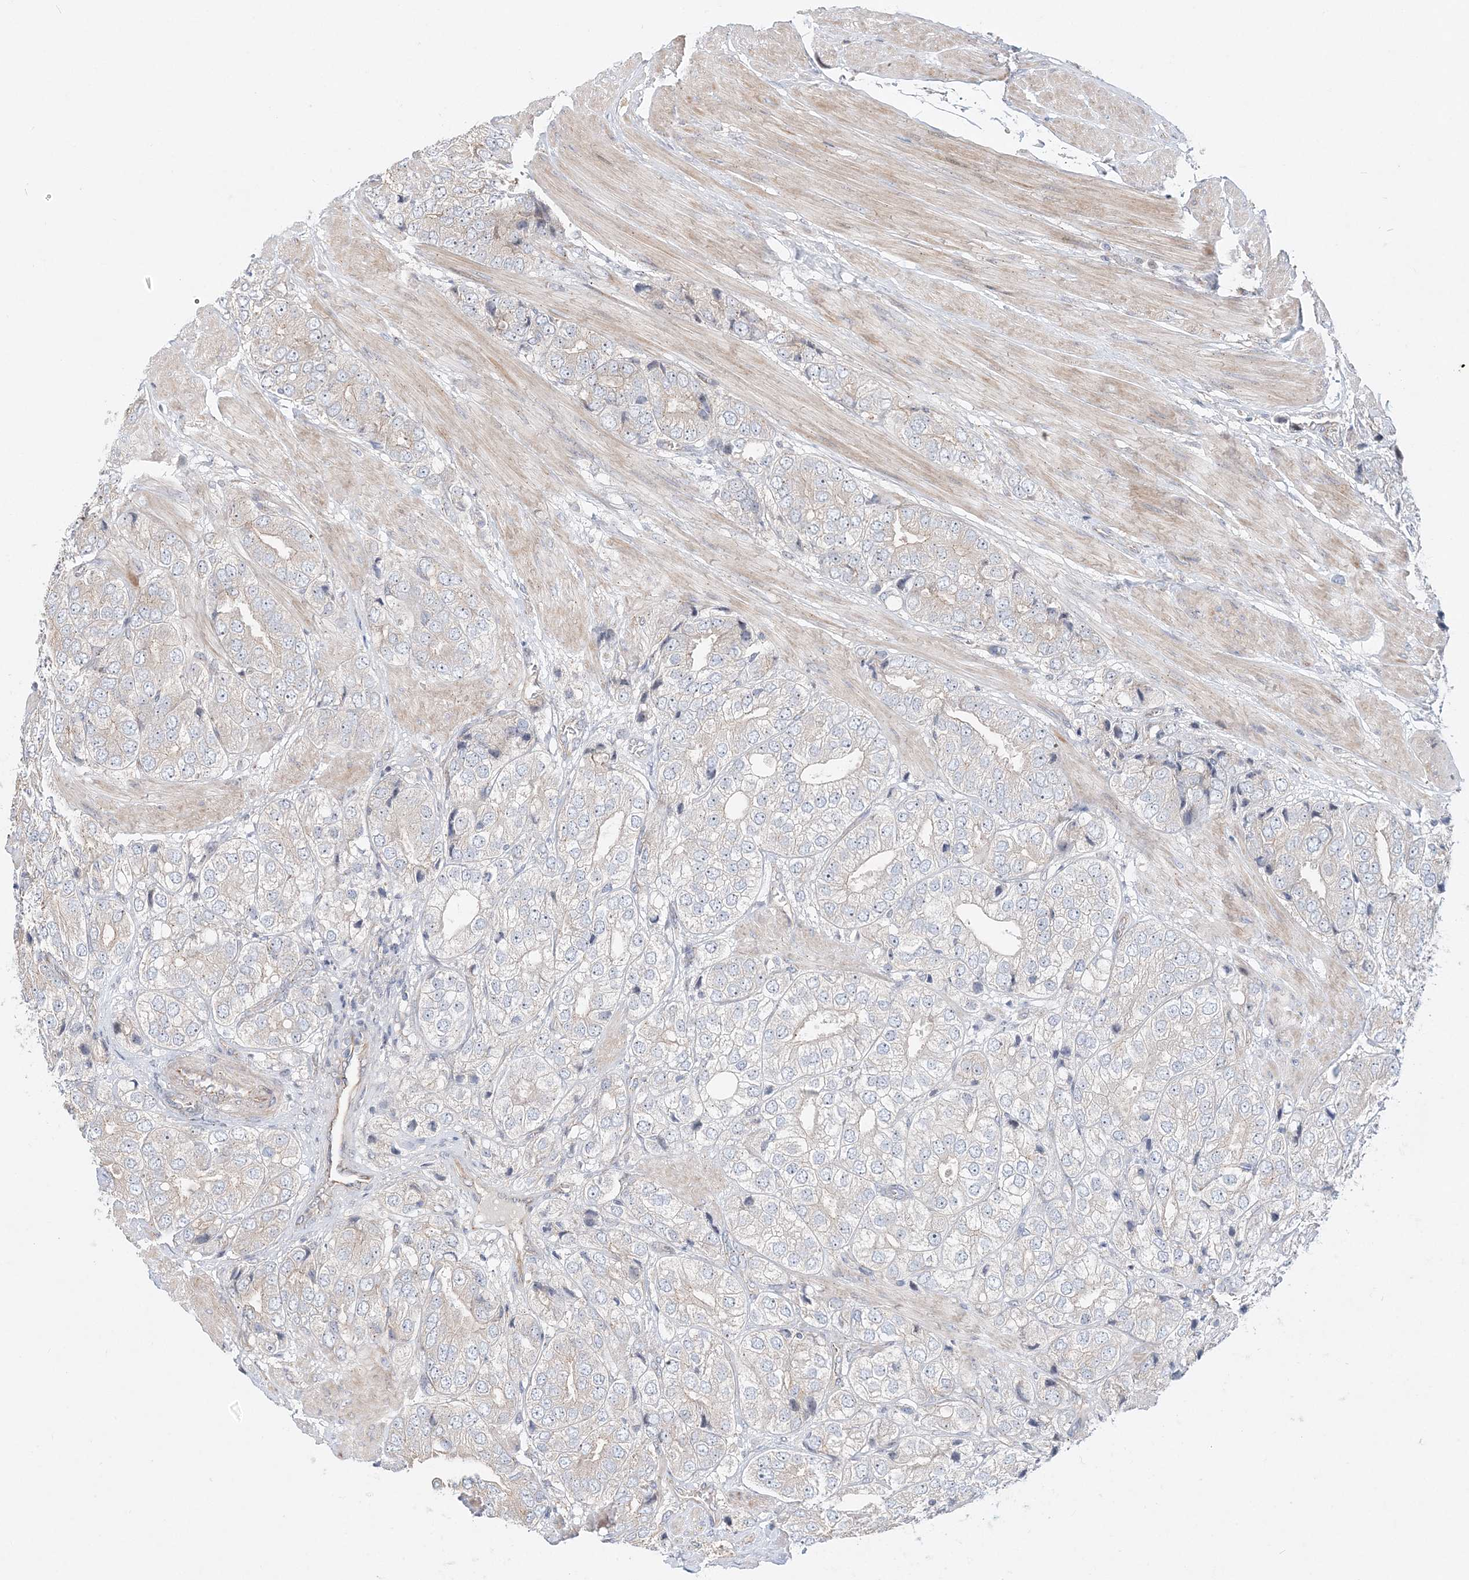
{"staining": {"intensity": "negative", "quantity": "none", "location": "none"}, "tissue": "prostate cancer", "cell_type": "Tumor cells", "image_type": "cancer", "snomed": [{"axis": "morphology", "description": "Adenocarcinoma, High grade"}, {"axis": "topography", "description": "Prostate"}], "caption": "DAB (3,3'-diaminobenzidine) immunohistochemical staining of prostate cancer (adenocarcinoma (high-grade)) demonstrates no significant expression in tumor cells.", "gene": "CXXC5", "patient": {"sex": "male", "age": 50}}